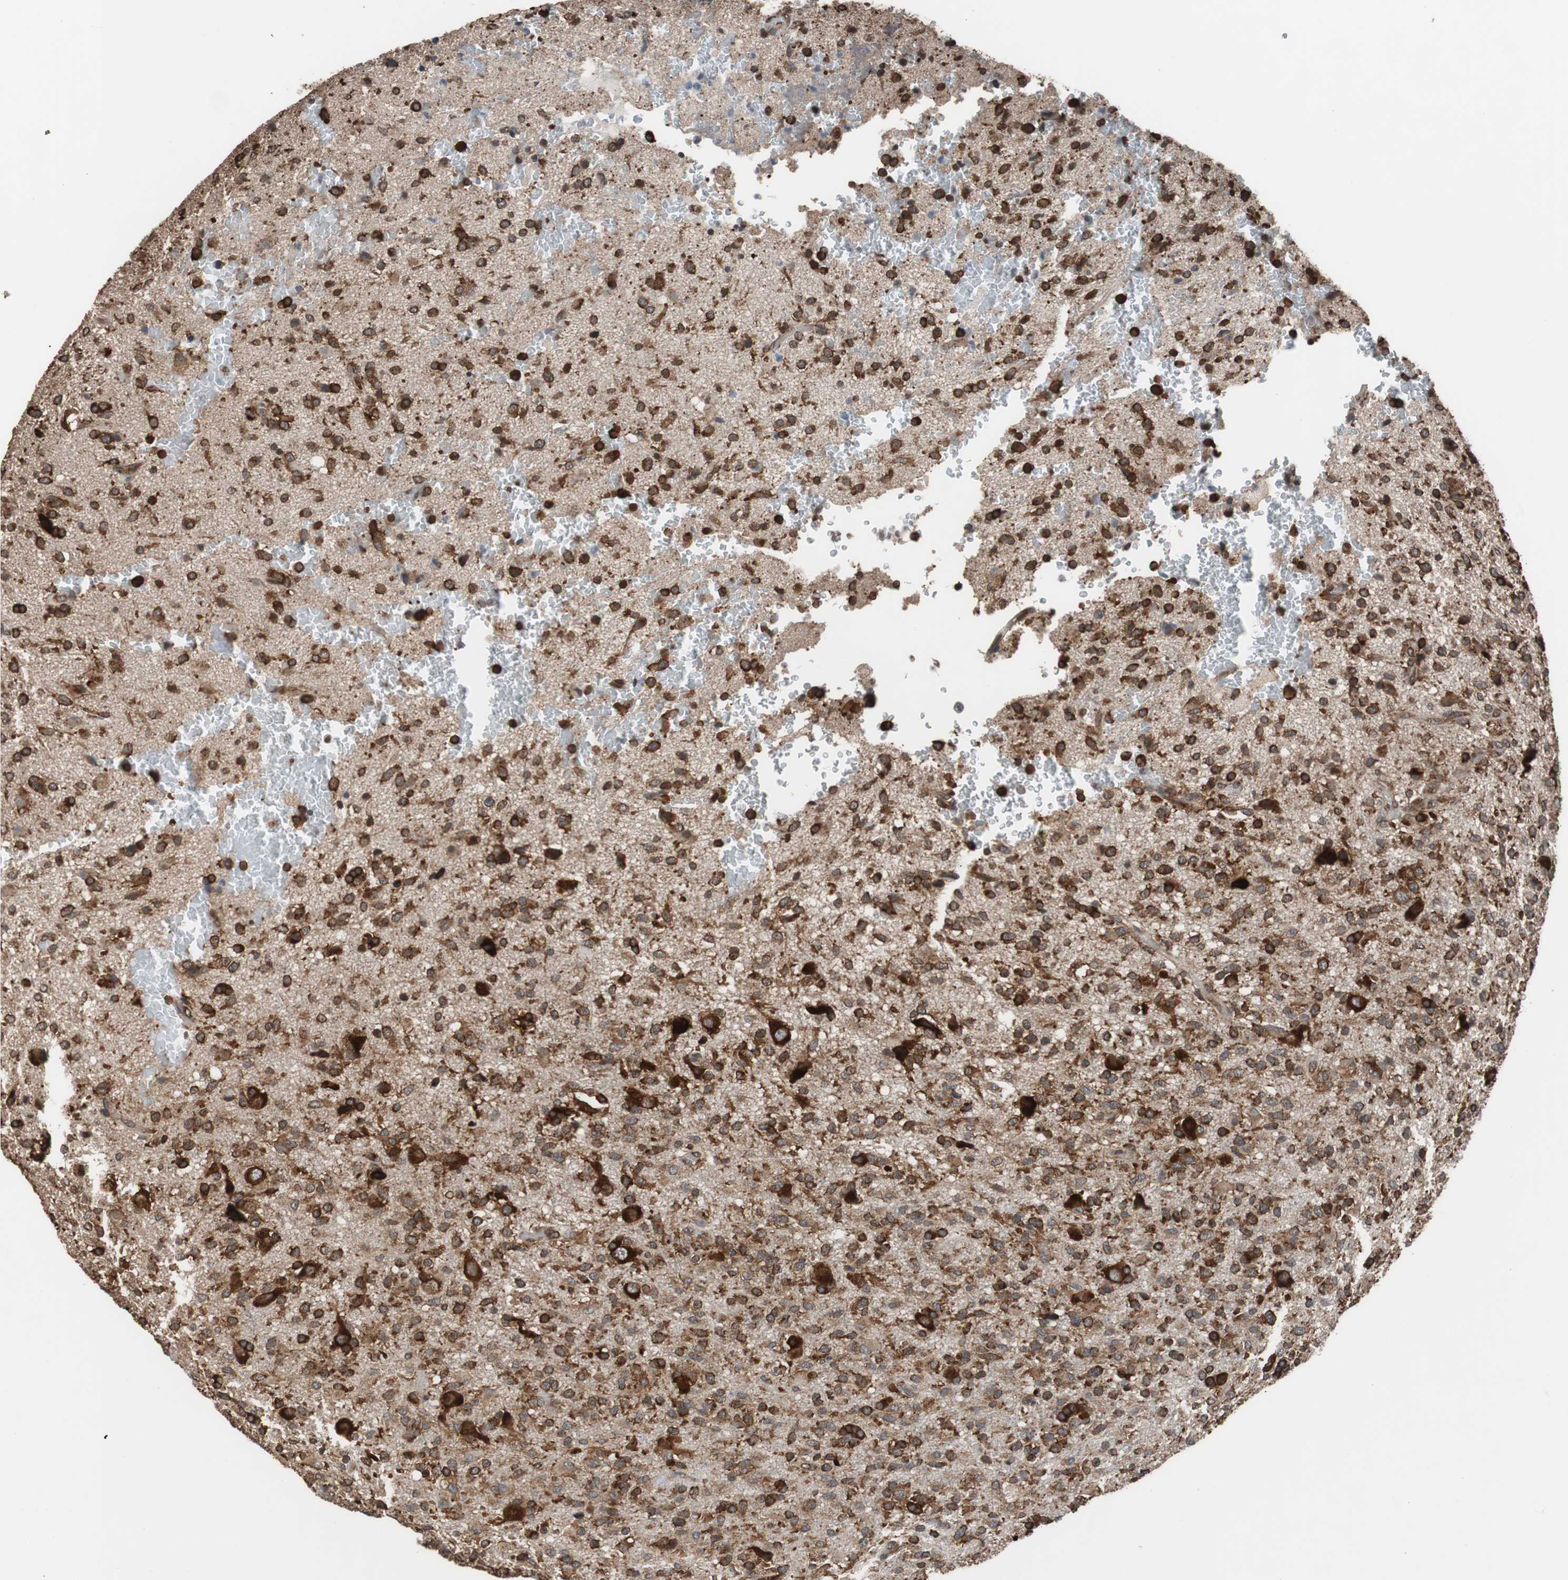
{"staining": {"intensity": "strong", "quantity": ">75%", "location": "cytoplasmic/membranous"}, "tissue": "glioma", "cell_type": "Tumor cells", "image_type": "cancer", "snomed": [{"axis": "morphology", "description": "Glioma, malignant, High grade"}, {"axis": "topography", "description": "Brain"}], "caption": "Glioma tissue demonstrates strong cytoplasmic/membranous positivity in about >75% of tumor cells, visualized by immunohistochemistry. Using DAB (brown) and hematoxylin (blue) stains, captured at high magnification using brightfield microscopy.", "gene": "USP10", "patient": {"sex": "male", "age": 71}}